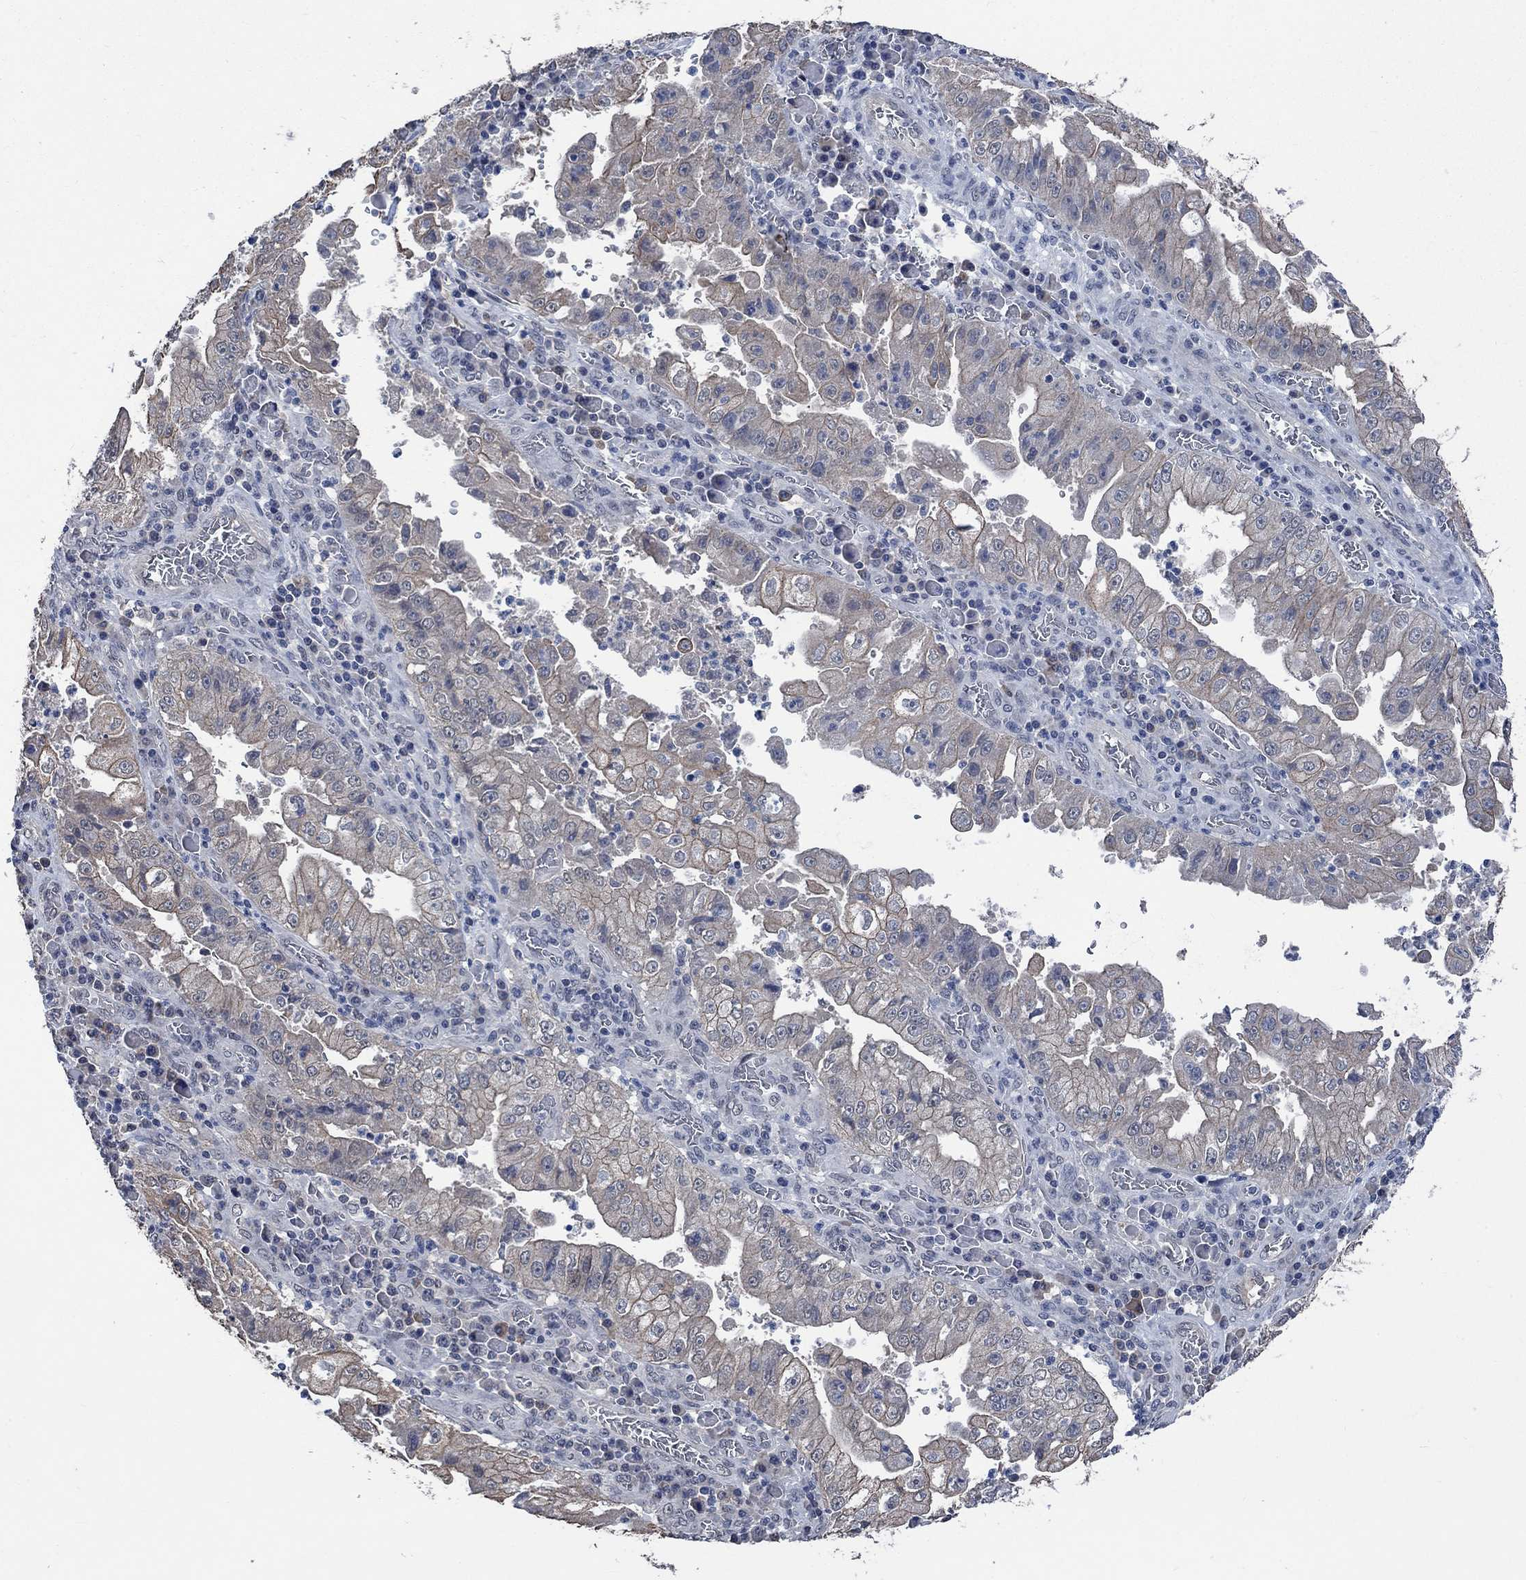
{"staining": {"intensity": "moderate", "quantity": "<25%", "location": "cytoplasmic/membranous"}, "tissue": "stomach cancer", "cell_type": "Tumor cells", "image_type": "cancer", "snomed": [{"axis": "morphology", "description": "Adenocarcinoma, NOS"}, {"axis": "topography", "description": "Stomach"}], "caption": "Adenocarcinoma (stomach) tissue exhibits moderate cytoplasmic/membranous positivity in approximately <25% of tumor cells", "gene": "OBSCN", "patient": {"sex": "male", "age": 76}}